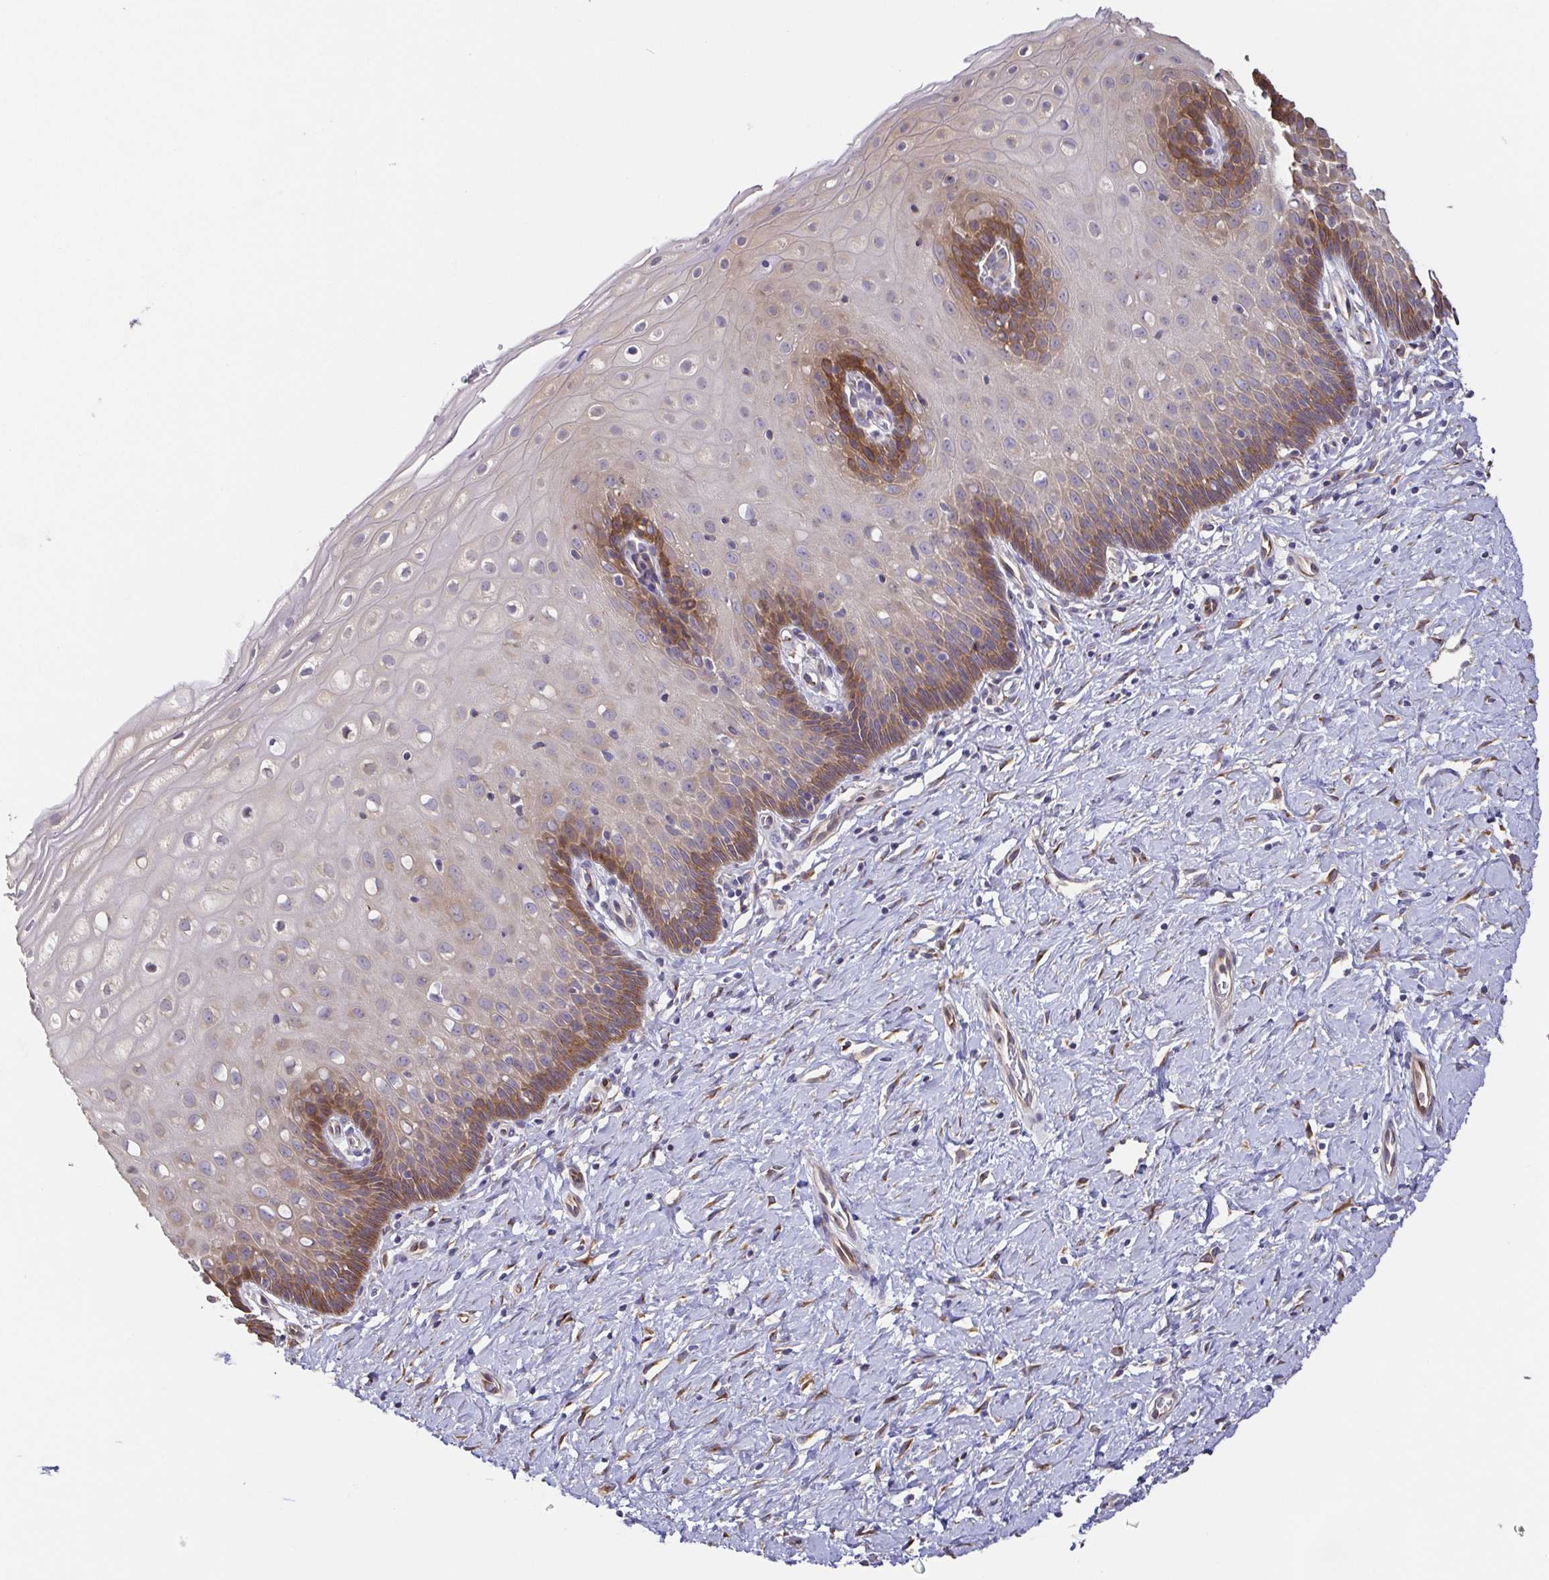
{"staining": {"intensity": "negative", "quantity": "none", "location": "none"}, "tissue": "cervix", "cell_type": "Glandular cells", "image_type": "normal", "snomed": [{"axis": "morphology", "description": "Normal tissue, NOS"}, {"axis": "topography", "description": "Cervix"}], "caption": "Normal cervix was stained to show a protein in brown. There is no significant expression in glandular cells. The staining is performed using DAB (3,3'-diaminobenzidine) brown chromogen with nuclei counter-stained in using hematoxylin.", "gene": "EIF3D", "patient": {"sex": "female", "age": 37}}